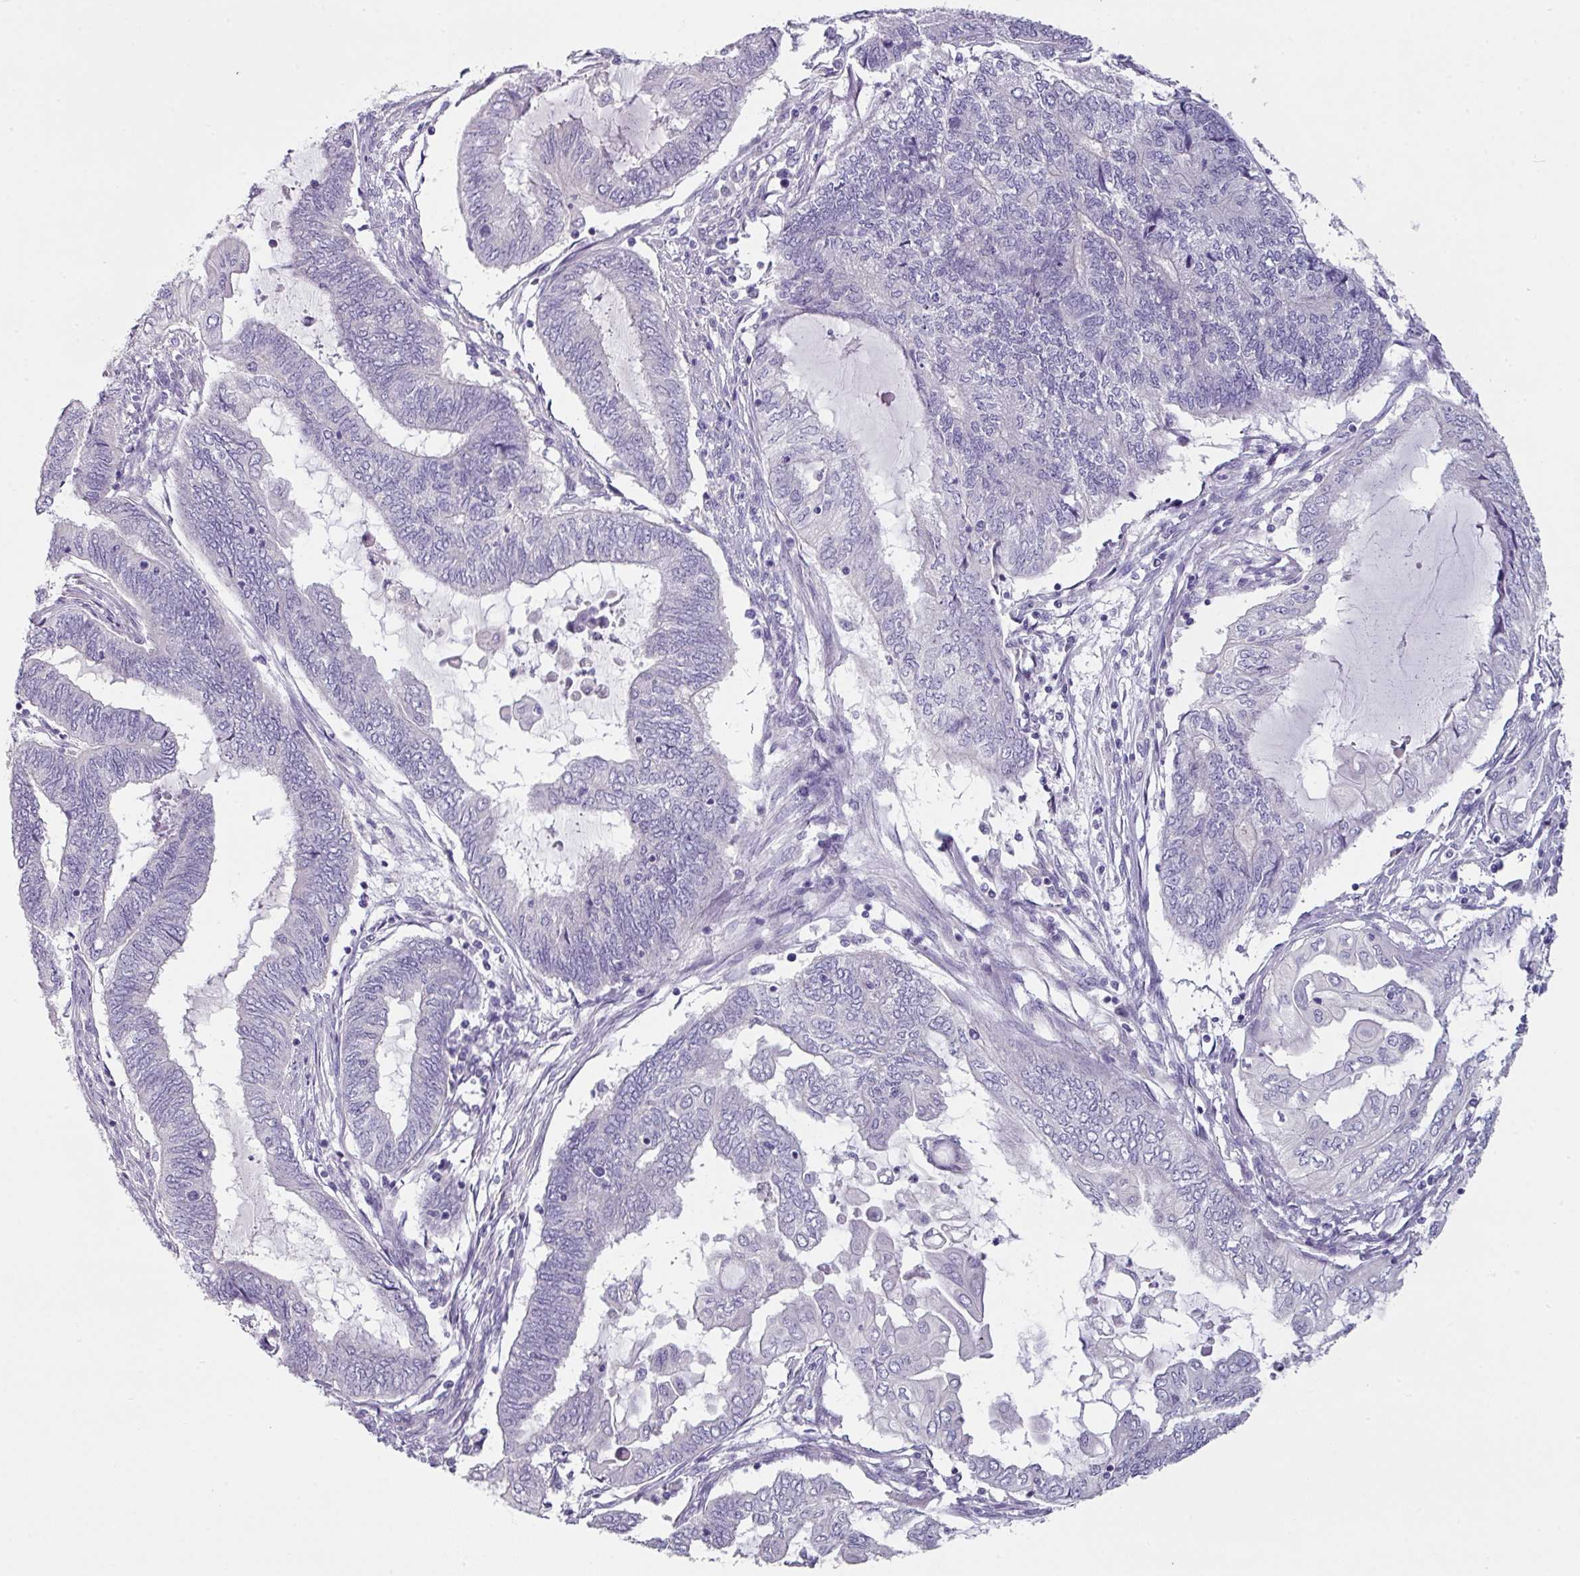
{"staining": {"intensity": "negative", "quantity": "none", "location": "none"}, "tissue": "endometrial cancer", "cell_type": "Tumor cells", "image_type": "cancer", "snomed": [{"axis": "morphology", "description": "Adenocarcinoma, NOS"}, {"axis": "topography", "description": "Uterus"}, {"axis": "topography", "description": "Endometrium"}], "caption": "This histopathology image is of endometrial adenocarcinoma stained with IHC to label a protein in brown with the nuclei are counter-stained blue. There is no staining in tumor cells.", "gene": "SLC17A7", "patient": {"sex": "female", "age": 70}}